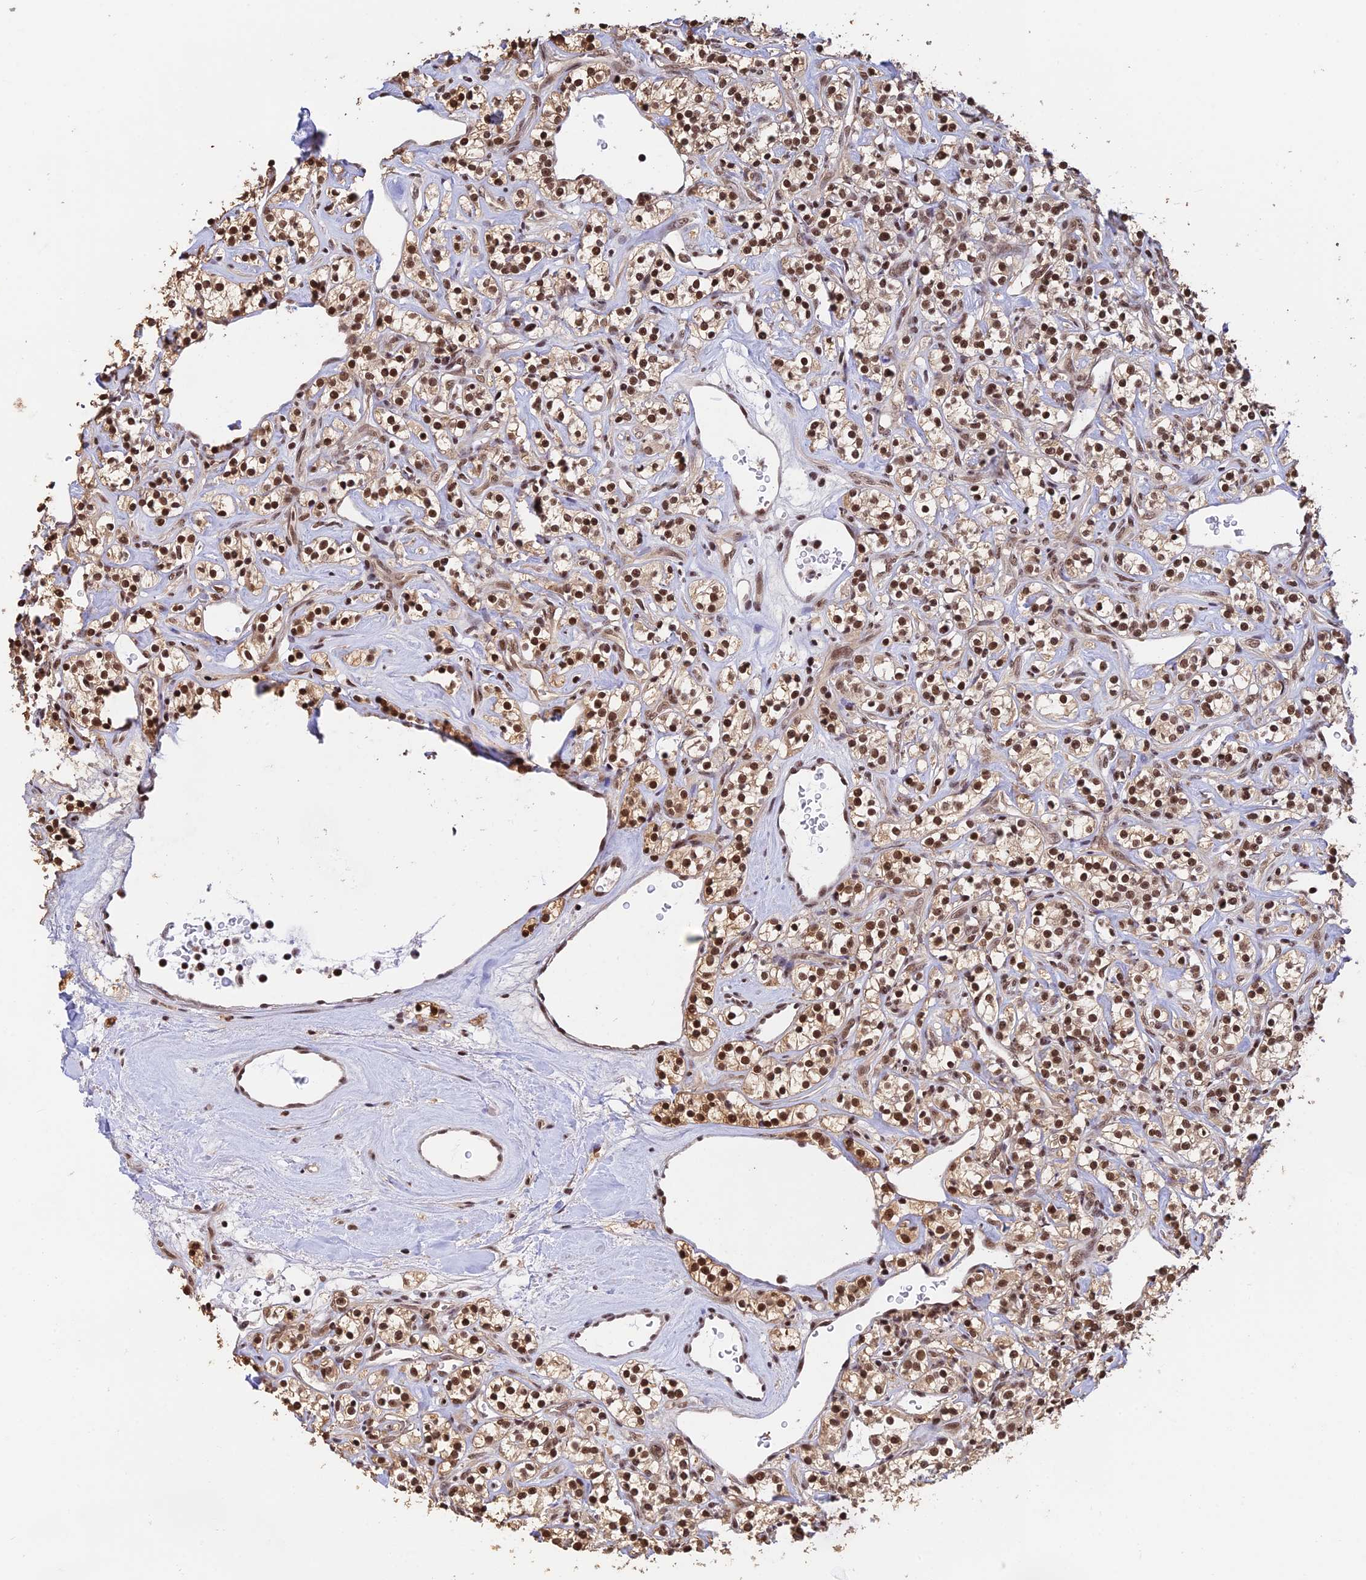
{"staining": {"intensity": "strong", "quantity": ">75%", "location": "nuclear"}, "tissue": "renal cancer", "cell_type": "Tumor cells", "image_type": "cancer", "snomed": [{"axis": "morphology", "description": "Adenocarcinoma, NOS"}, {"axis": "topography", "description": "Kidney"}], "caption": "Brown immunohistochemical staining in renal adenocarcinoma exhibits strong nuclear staining in approximately >75% of tumor cells. (brown staining indicates protein expression, while blue staining denotes nuclei).", "gene": "THAP11", "patient": {"sex": "male", "age": 77}}